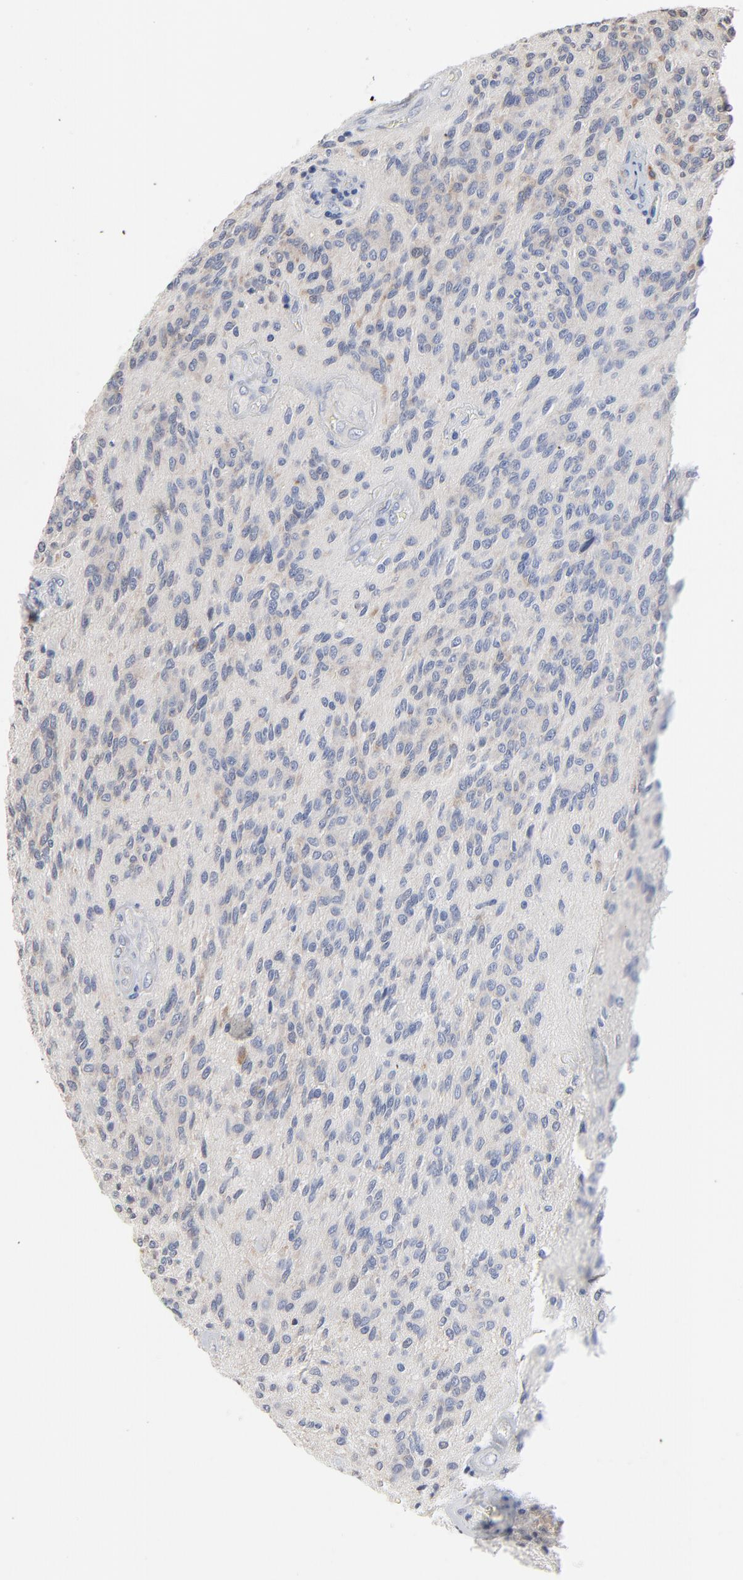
{"staining": {"intensity": "weak", "quantity": "25%-75%", "location": "cytoplasmic/membranous"}, "tissue": "glioma", "cell_type": "Tumor cells", "image_type": "cancer", "snomed": [{"axis": "morphology", "description": "Glioma, malignant, Low grade"}, {"axis": "topography", "description": "Brain"}], "caption": "There is low levels of weak cytoplasmic/membranous positivity in tumor cells of malignant glioma (low-grade), as demonstrated by immunohistochemical staining (brown color).", "gene": "FBXL5", "patient": {"sex": "female", "age": 15}}